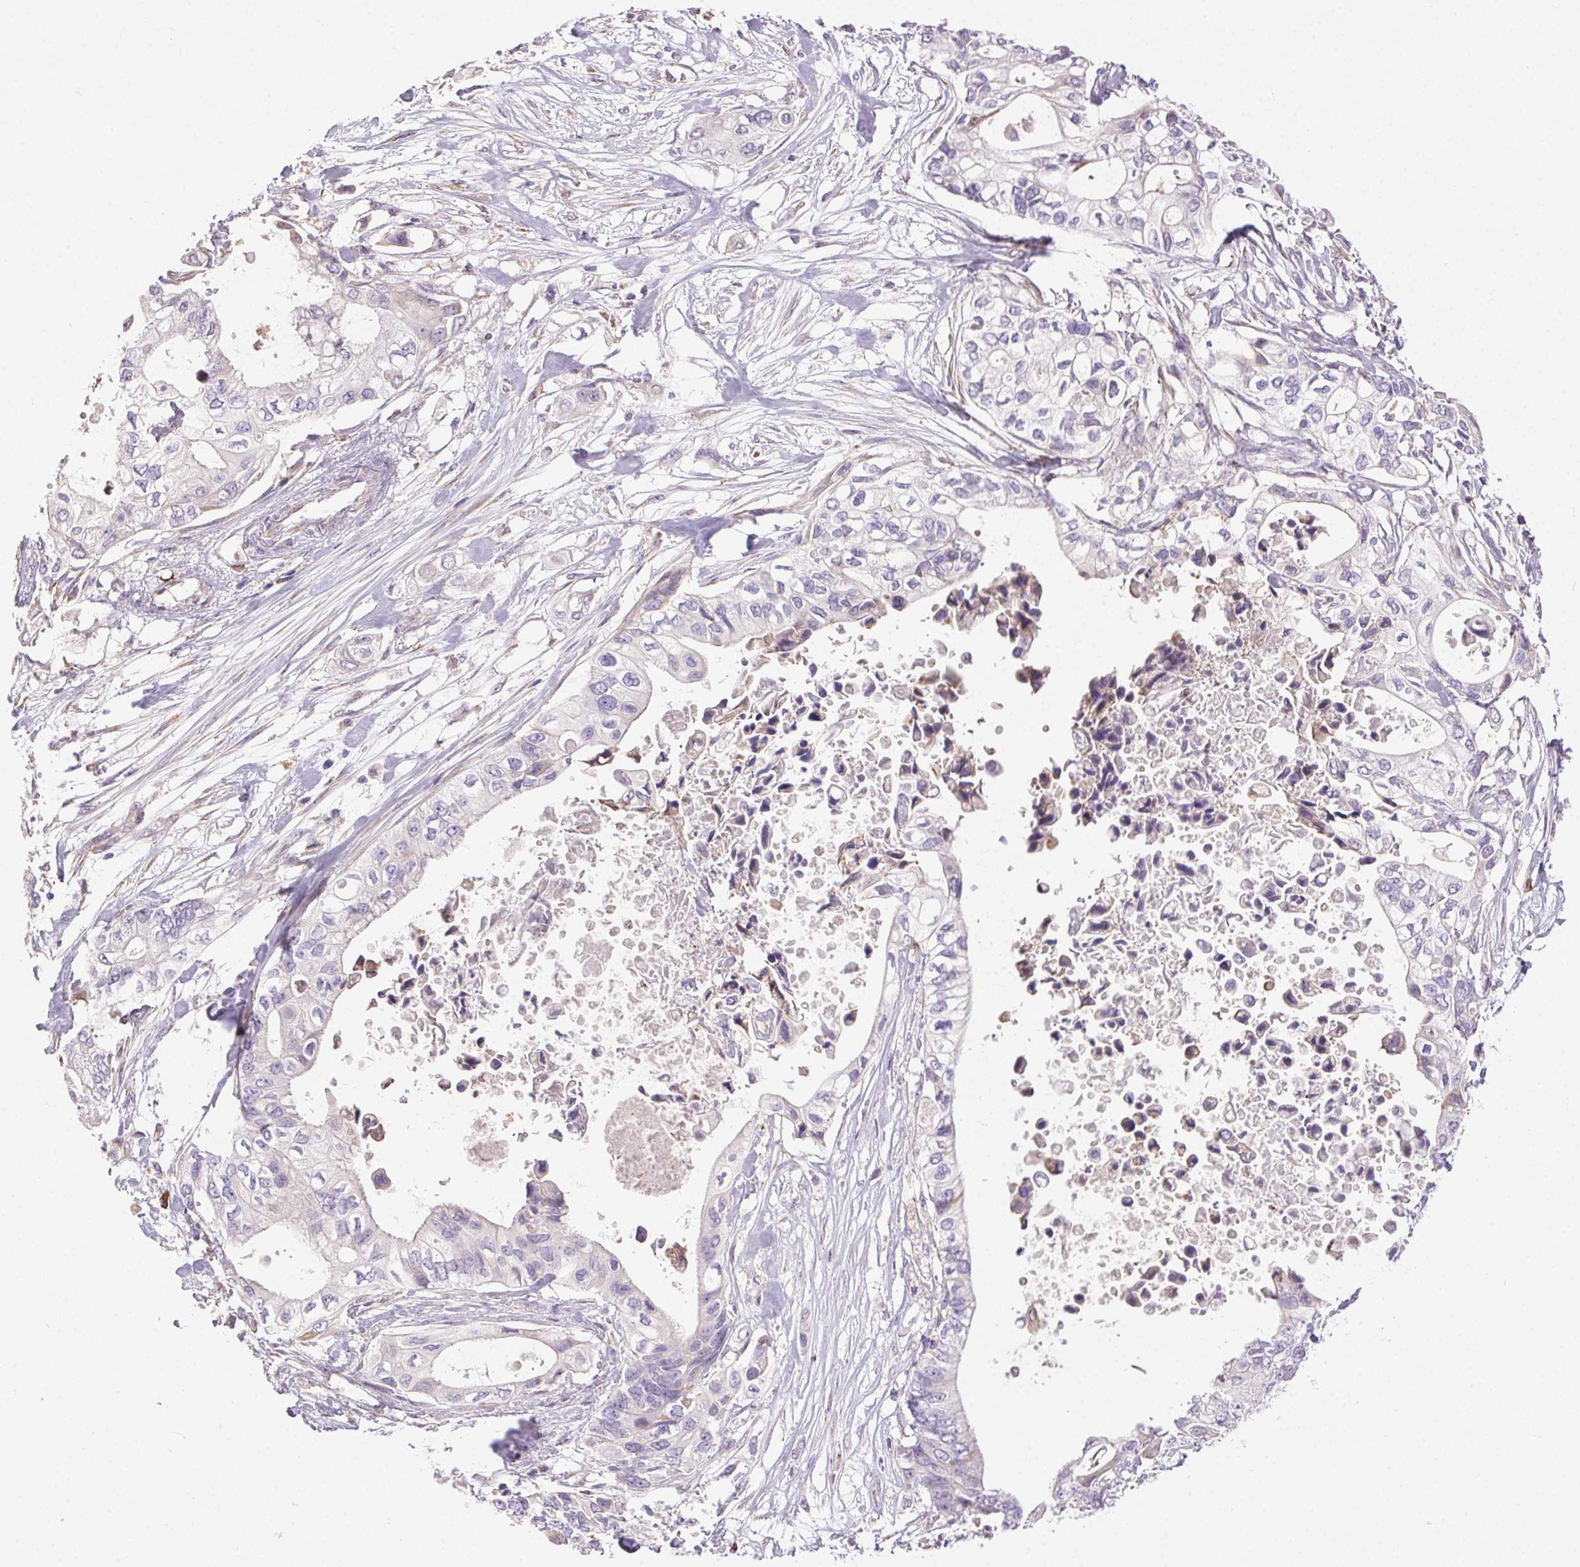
{"staining": {"intensity": "negative", "quantity": "none", "location": "none"}, "tissue": "pancreatic cancer", "cell_type": "Tumor cells", "image_type": "cancer", "snomed": [{"axis": "morphology", "description": "Adenocarcinoma, NOS"}, {"axis": "topography", "description": "Pancreas"}], "caption": "The micrograph reveals no significant expression in tumor cells of pancreatic cancer.", "gene": "SNX31", "patient": {"sex": "female", "age": 63}}